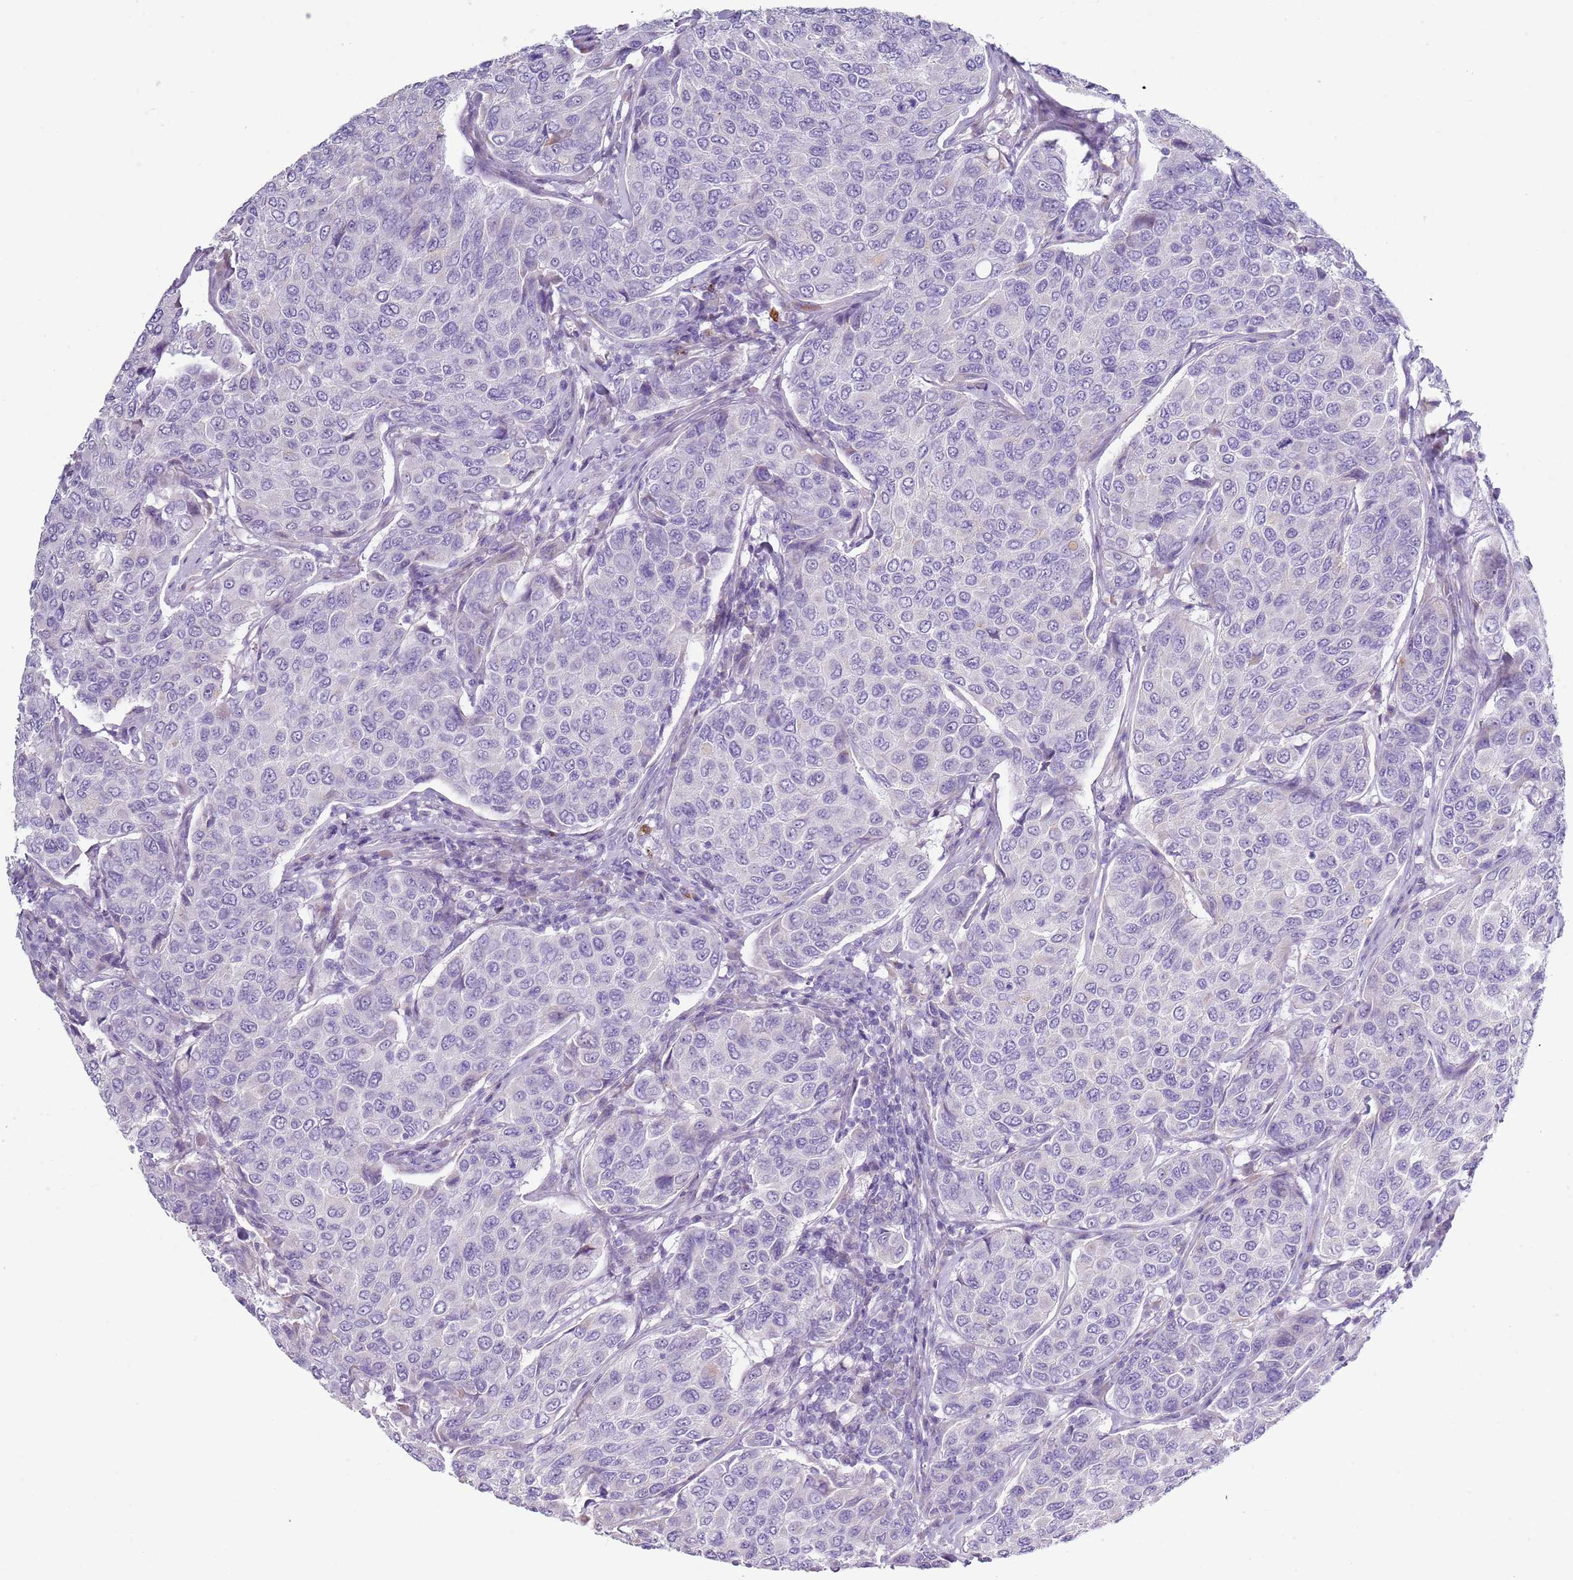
{"staining": {"intensity": "negative", "quantity": "none", "location": "none"}, "tissue": "breast cancer", "cell_type": "Tumor cells", "image_type": "cancer", "snomed": [{"axis": "morphology", "description": "Duct carcinoma"}, {"axis": "topography", "description": "Breast"}], "caption": "An immunohistochemistry (IHC) photomicrograph of breast intraductal carcinoma is shown. There is no staining in tumor cells of breast intraductal carcinoma.", "gene": "CD177", "patient": {"sex": "female", "age": 55}}